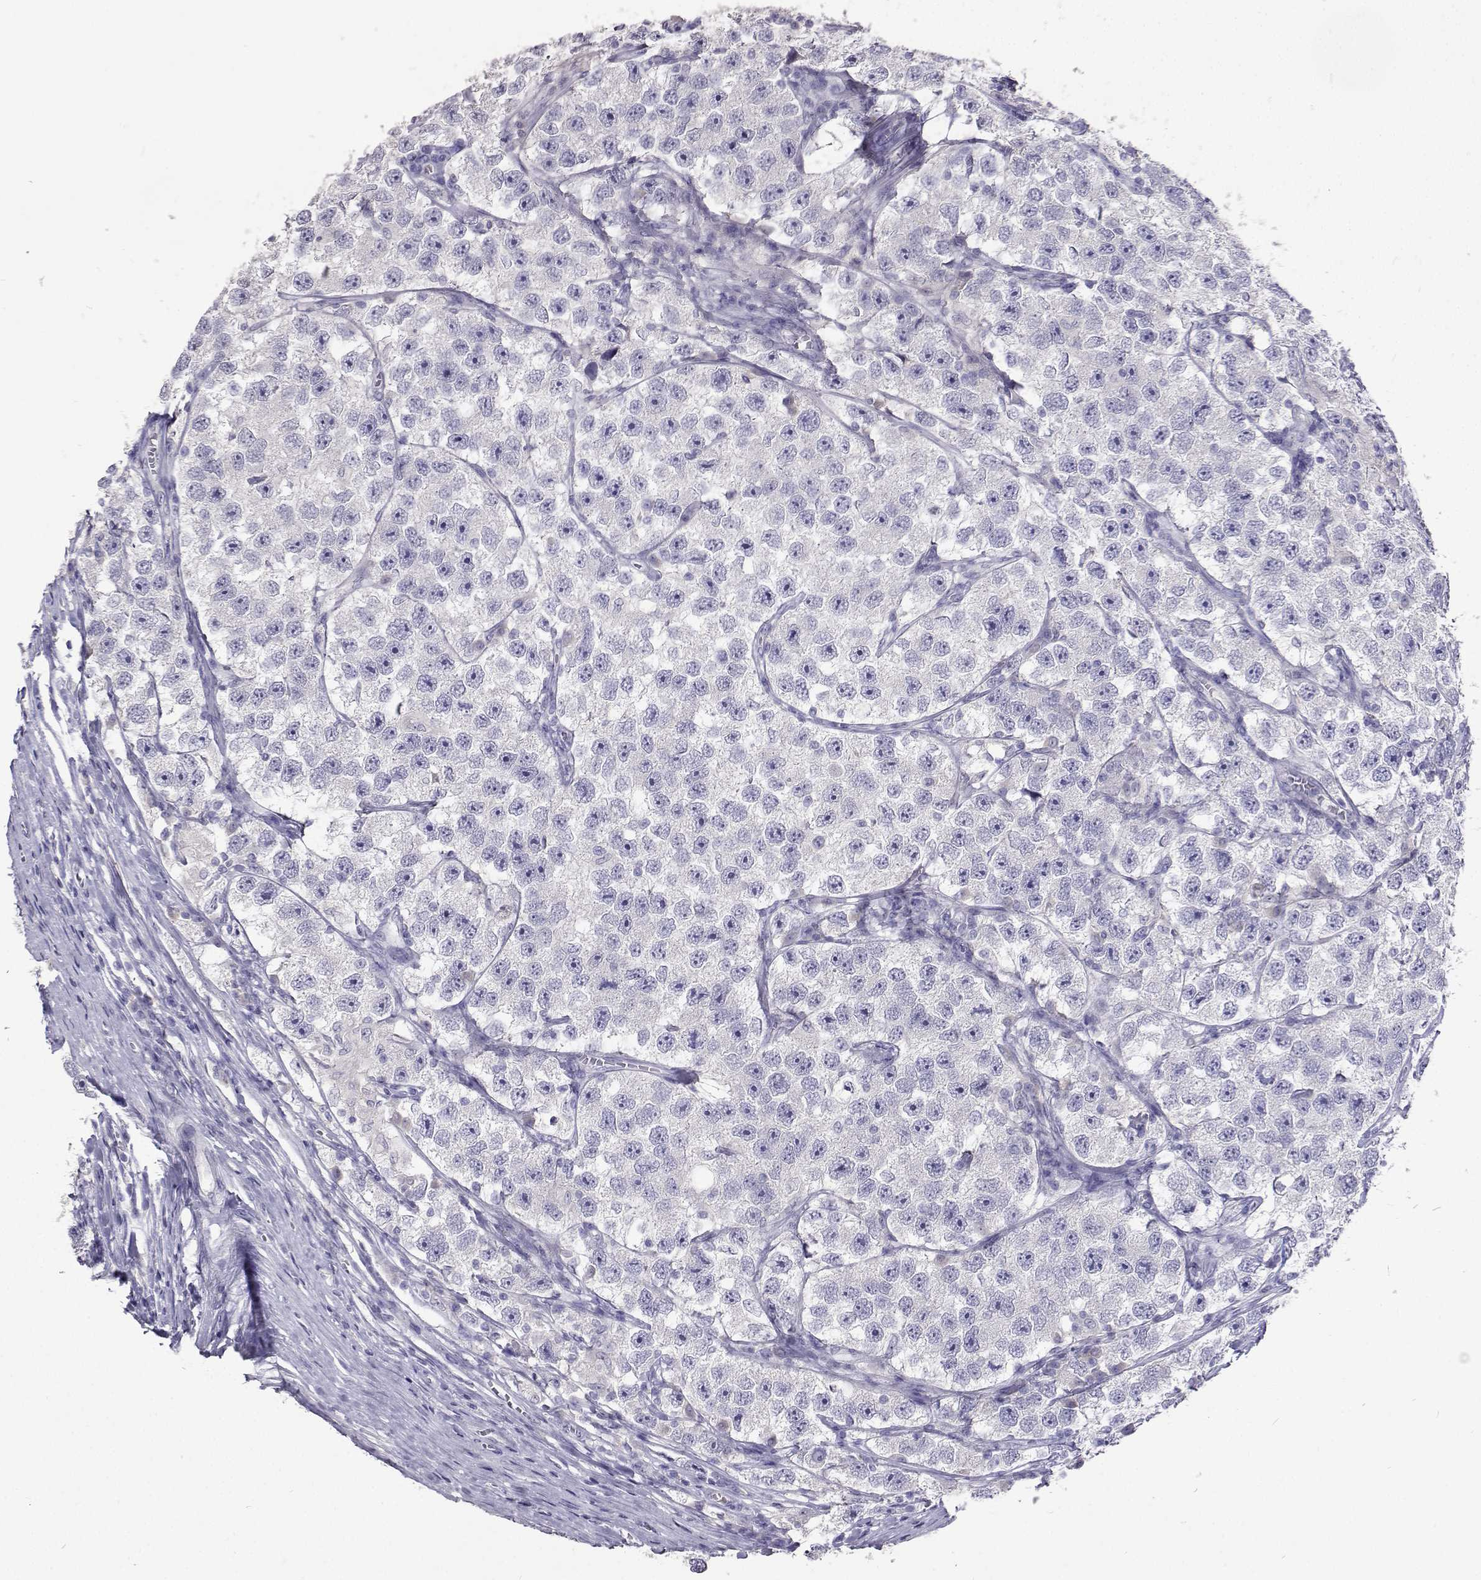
{"staining": {"intensity": "negative", "quantity": "none", "location": "none"}, "tissue": "testis cancer", "cell_type": "Tumor cells", "image_type": "cancer", "snomed": [{"axis": "morphology", "description": "Seminoma, NOS"}, {"axis": "topography", "description": "Testis"}], "caption": "Immunohistochemical staining of testis seminoma shows no significant expression in tumor cells.", "gene": "CFAP44", "patient": {"sex": "male", "age": 26}}